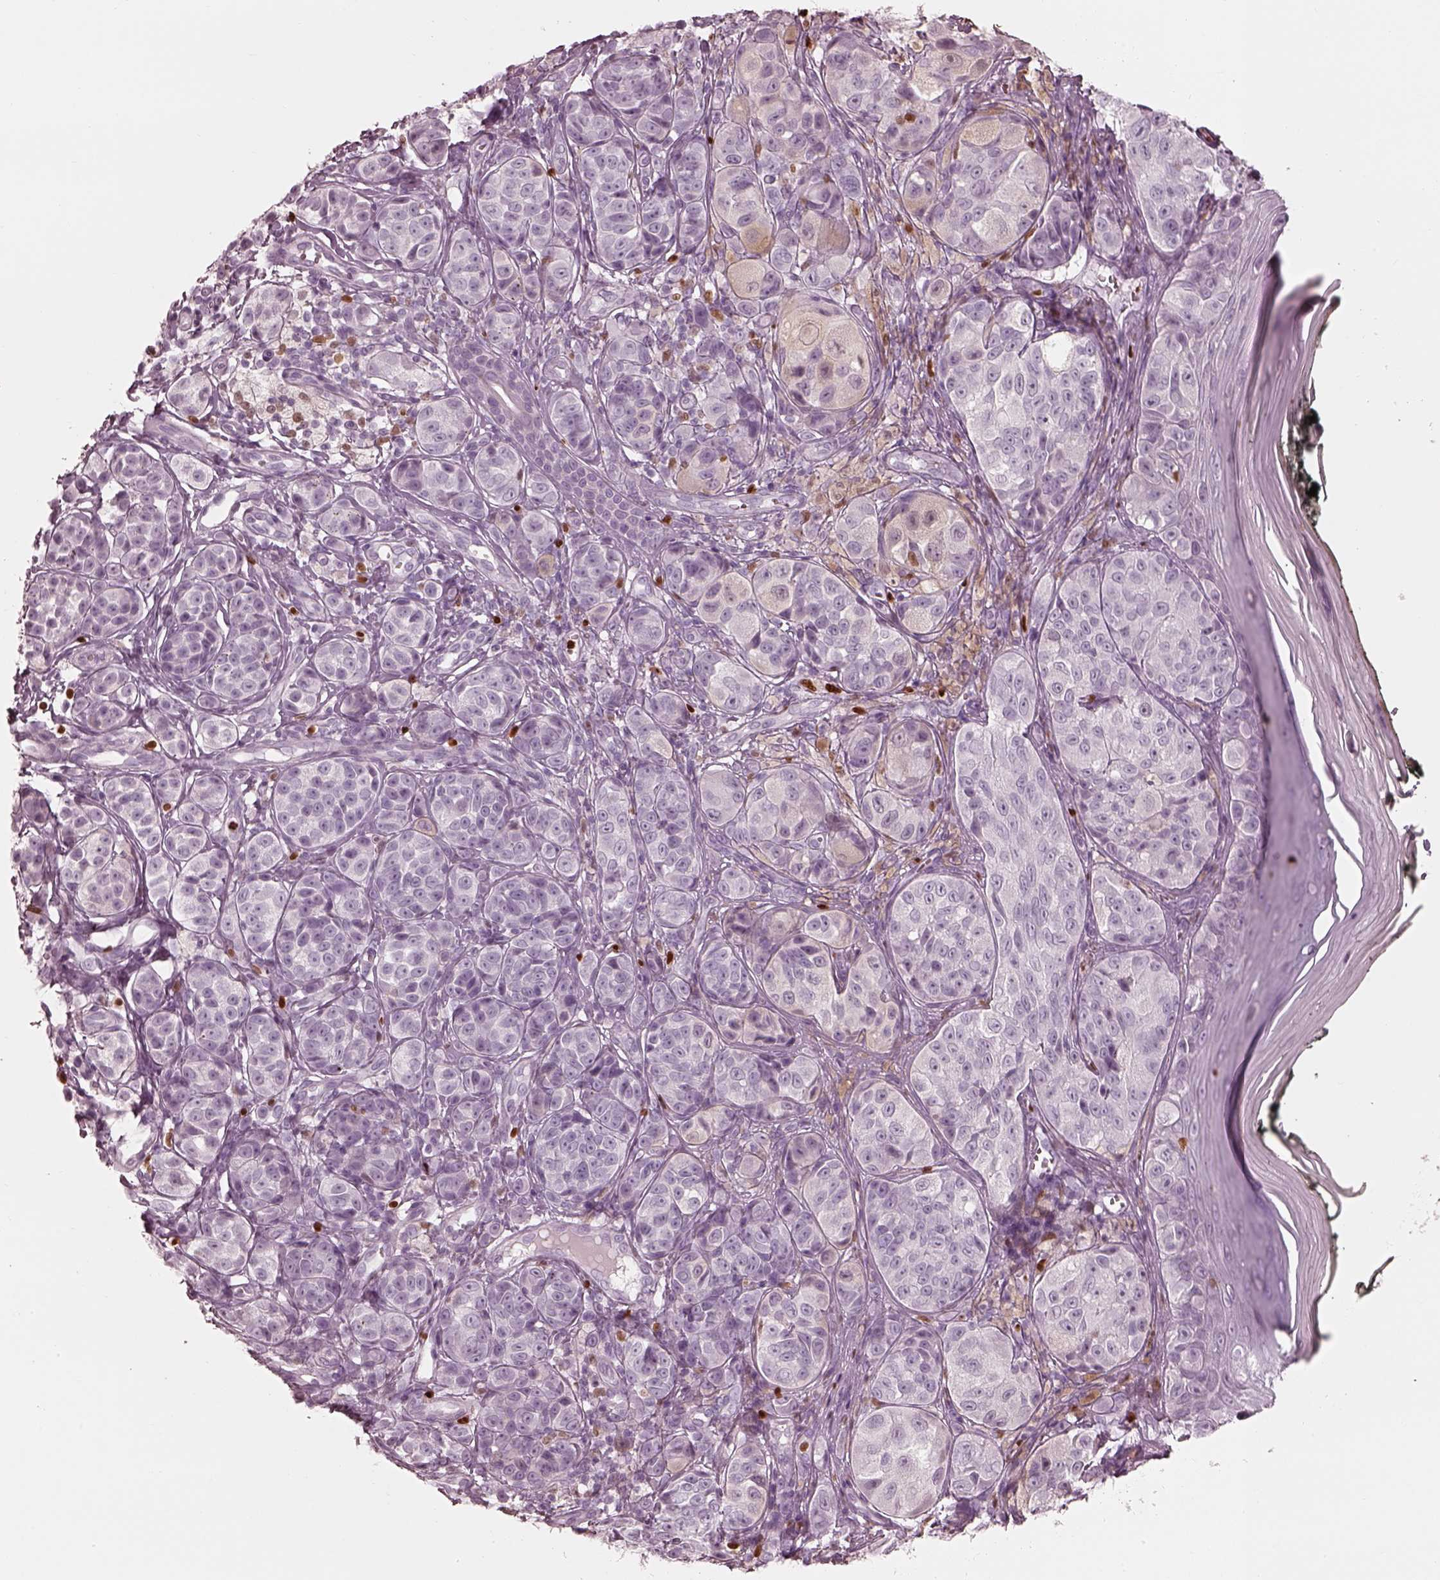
{"staining": {"intensity": "negative", "quantity": "none", "location": "none"}, "tissue": "melanoma", "cell_type": "Tumor cells", "image_type": "cancer", "snomed": [{"axis": "morphology", "description": "Malignant melanoma, NOS"}, {"axis": "topography", "description": "Skin"}], "caption": "This is a micrograph of immunohistochemistry (IHC) staining of malignant melanoma, which shows no positivity in tumor cells.", "gene": "ALOX5", "patient": {"sex": "male", "age": 48}}